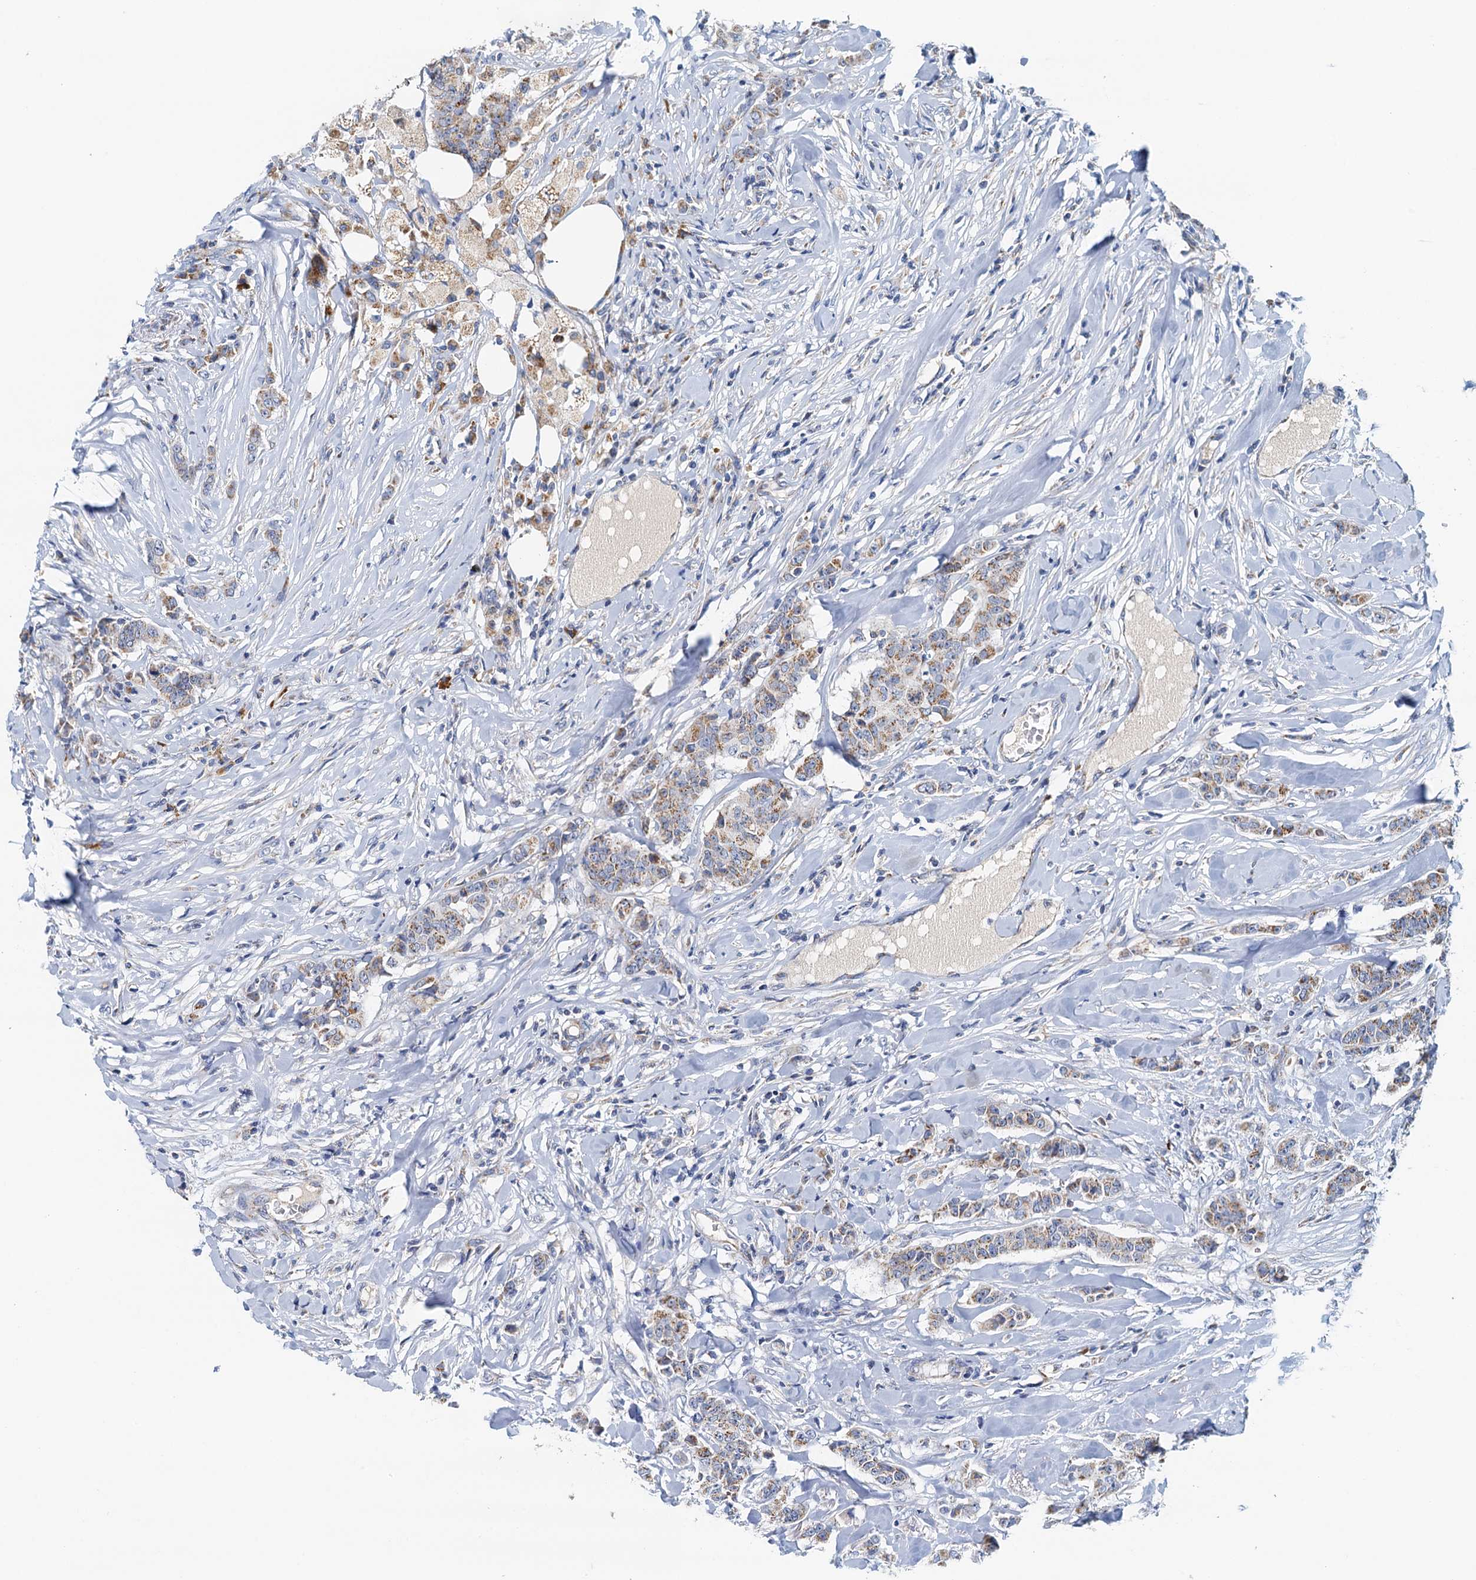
{"staining": {"intensity": "moderate", "quantity": "25%-75%", "location": "cytoplasmic/membranous"}, "tissue": "breast cancer", "cell_type": "Tumor cells", "image_type": "cancer", "snomed": [{"axis": "morphology", "description": "Duct carcinoma"}, {"axis": "topography", "description": "Breast"}], "caption": "There is medium levels of moderate cytoplasmic/membranous staining in tumor cells of breast infiltrating ductal carcinoma, as demonstrated by immunohistochemical staining (brown color).", "gene": "POC1A", "patient": {"sex": "female", "age": 40}}